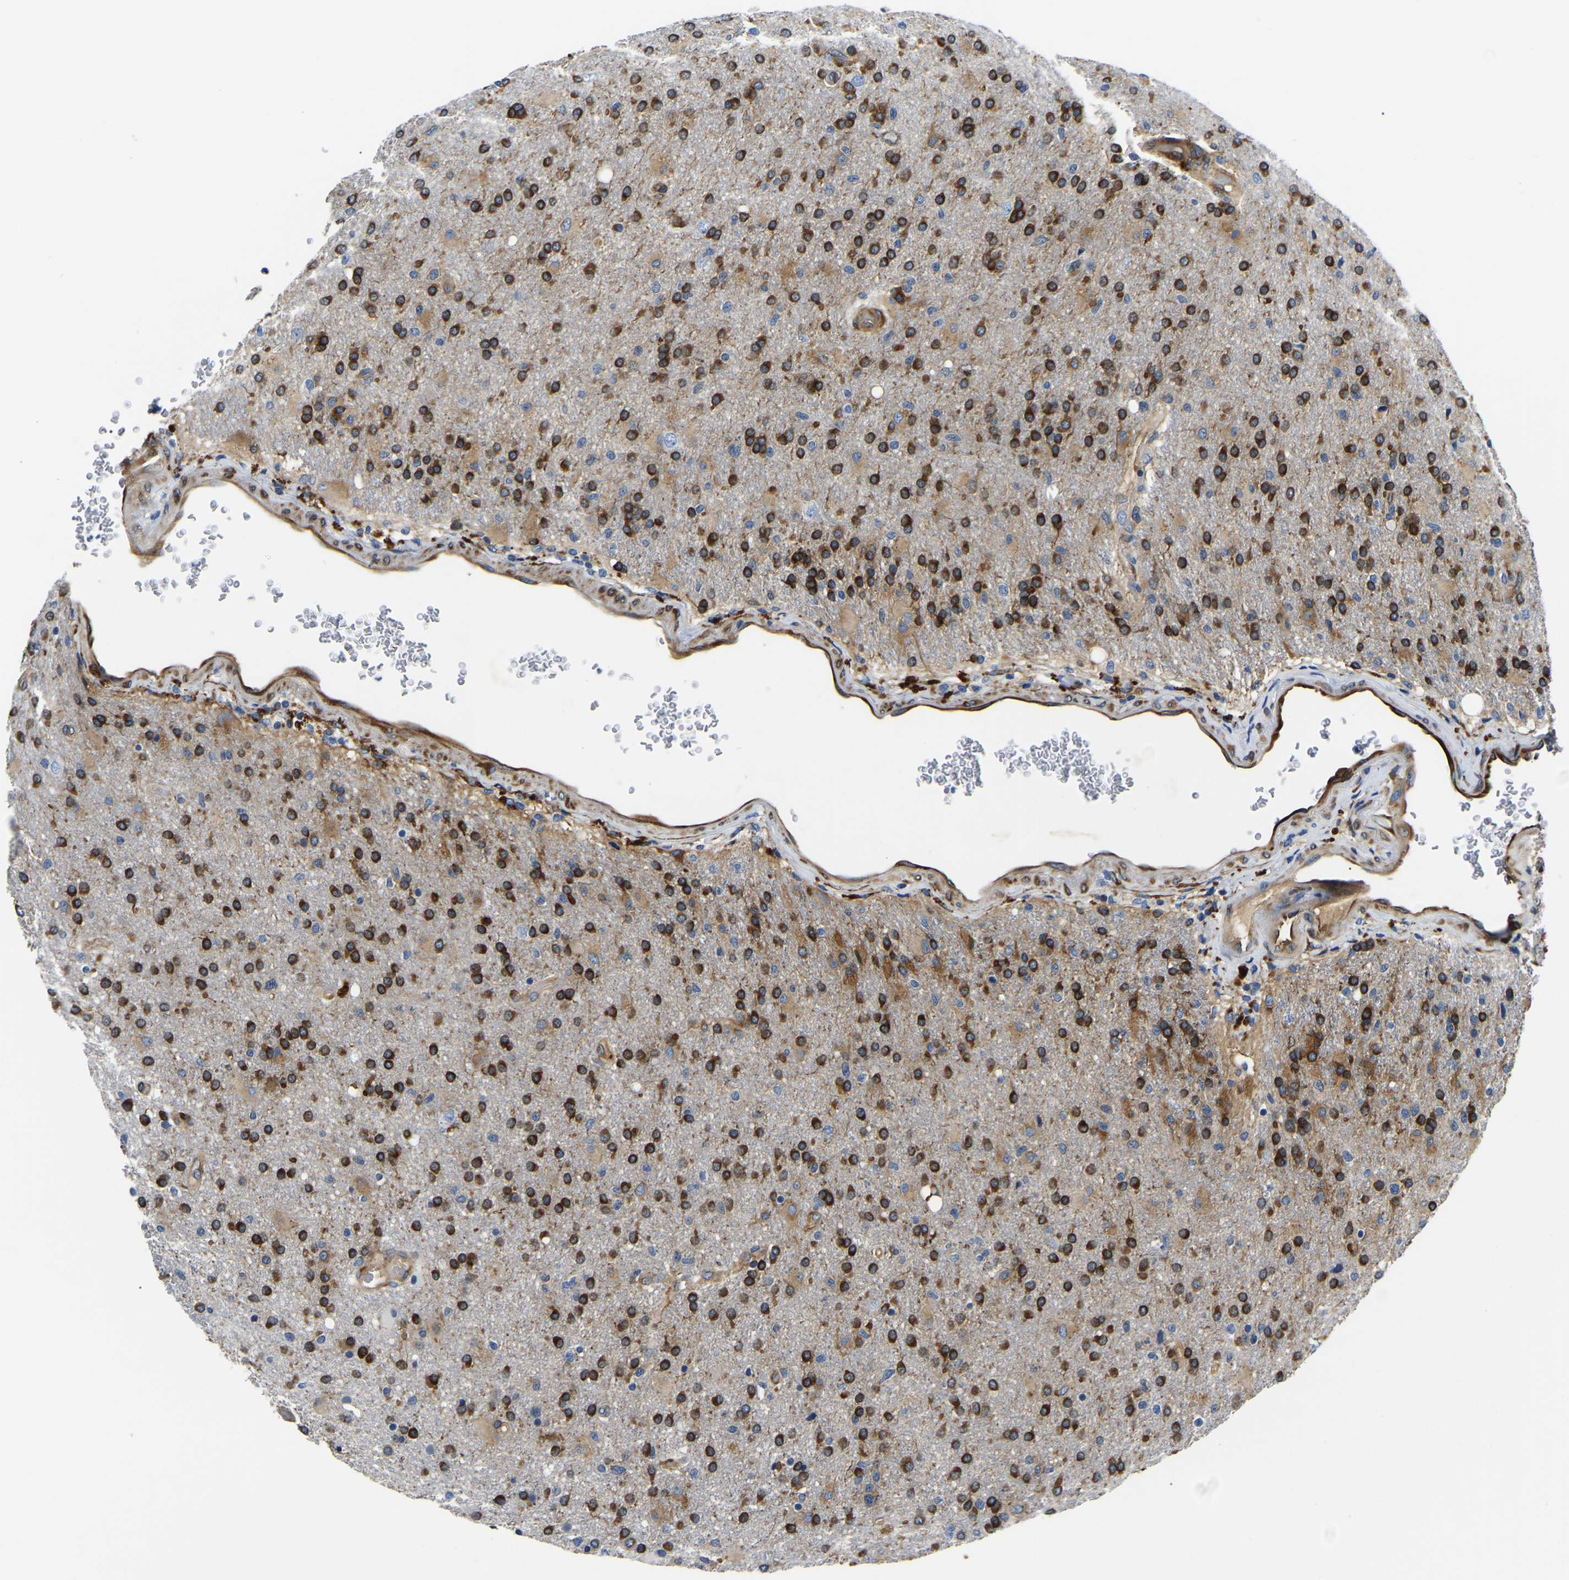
{"staining": {"intensity": "strong", "quantity": ">75%", "location": "cytoplasmic/membranous"}, "tissue": "glioma", "cell_type": "Tumor cells", "image_type": "cancer", "snomed": [{"axis": "morphology", "description": "Glioma, malignant, High grade"}, {"axis": "topography", "description": "Brain"}], "caption": "About >75% of tumor cells in human glioma show strong cytoplasmic/membranous protein expression as visualized by brown immunohistochemical staining.", "gene": "DUSP8", "patient": {"sex": "male", "age": 72}}